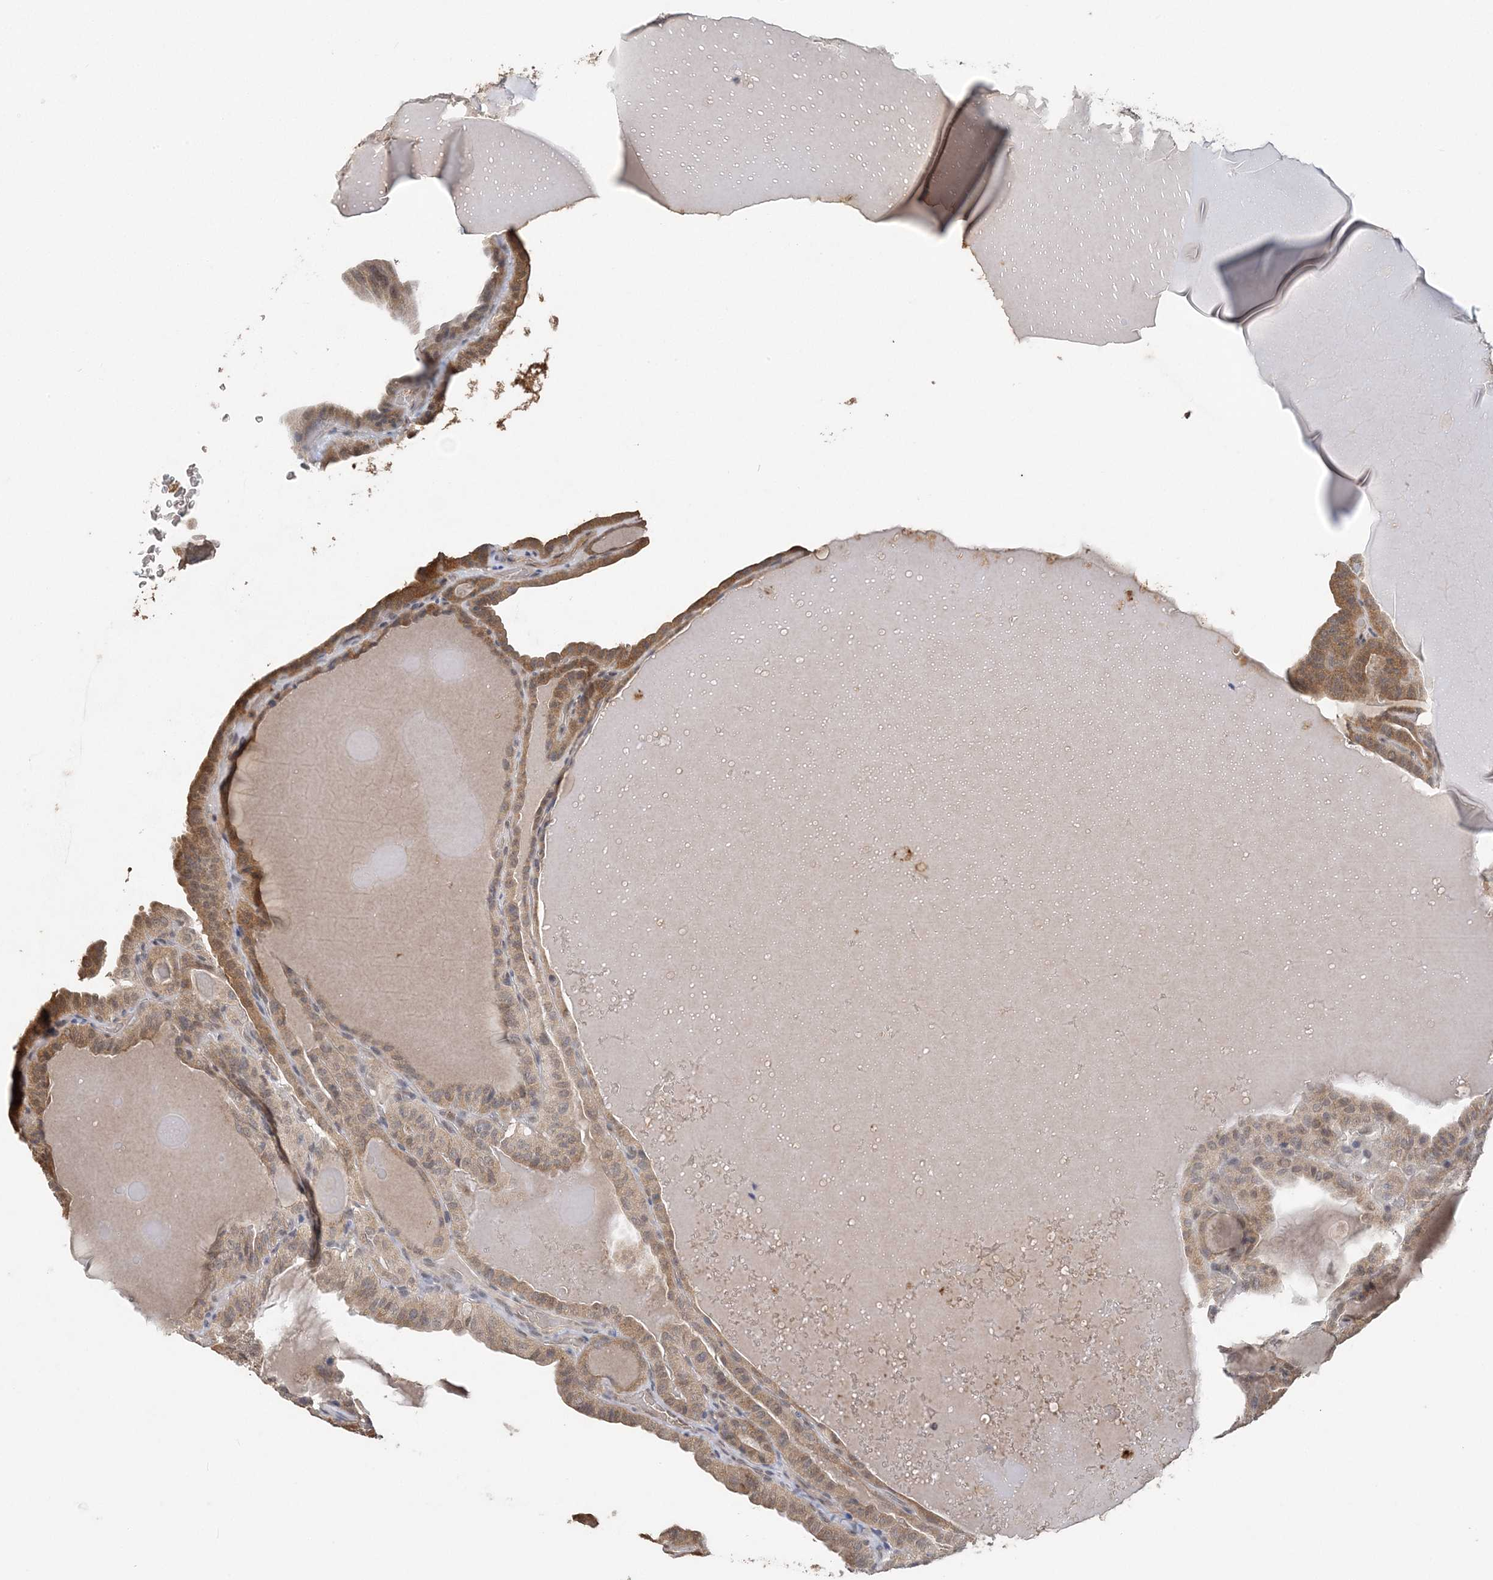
{"staining": {"intensity": "moderate", "quantity": "25%-75%", "location": "cytoplasmic/membranous"}, "tissue": "thyroid cancer", "cell_type": "Tumor cells", "image_type": "cancer", "snomed": [{"axis": "morphology", "description": "Papillary adenocarcinoma, NOS"}, {"axis": "topography", "description": "Thyroid gland"}], "caption": "Protein positivity by immunohistochemistry (IHC) exhibits moderate cytoplasmic/membranous staining in about 25%-75% of tumor cells in thyroid cancer (papillary adenocarcinoma).", "gene": "ZBTB7A", "patient": {"sex": "male", "age": 77}}